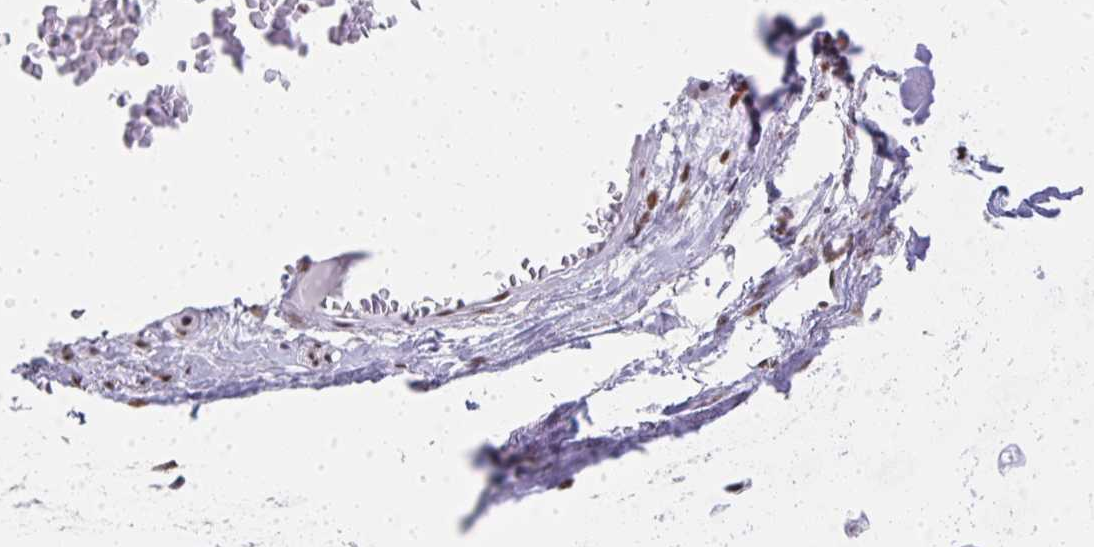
{"staining": {"intensity": "negative", "quantity": "none", "location": "none"}, "tissue": "soft tissue", "cell_type": "Chondrocytes", "image_type": "normal", "snomed": [{"axis": "morphology", "description": "Normal tissue, NOS"}, {"axis": "topography", "description": "Lymph node"}, {"axis": "topography", "description": "Bronchus"}], "caption": "DAB immunohistochemical staining of unremarkable human soft tissue shows no significant staining in chondrocytes. Nuclei are stained in blue.", "gene": "CREBBP", "patient": {"sex": "male", "age": 56}}